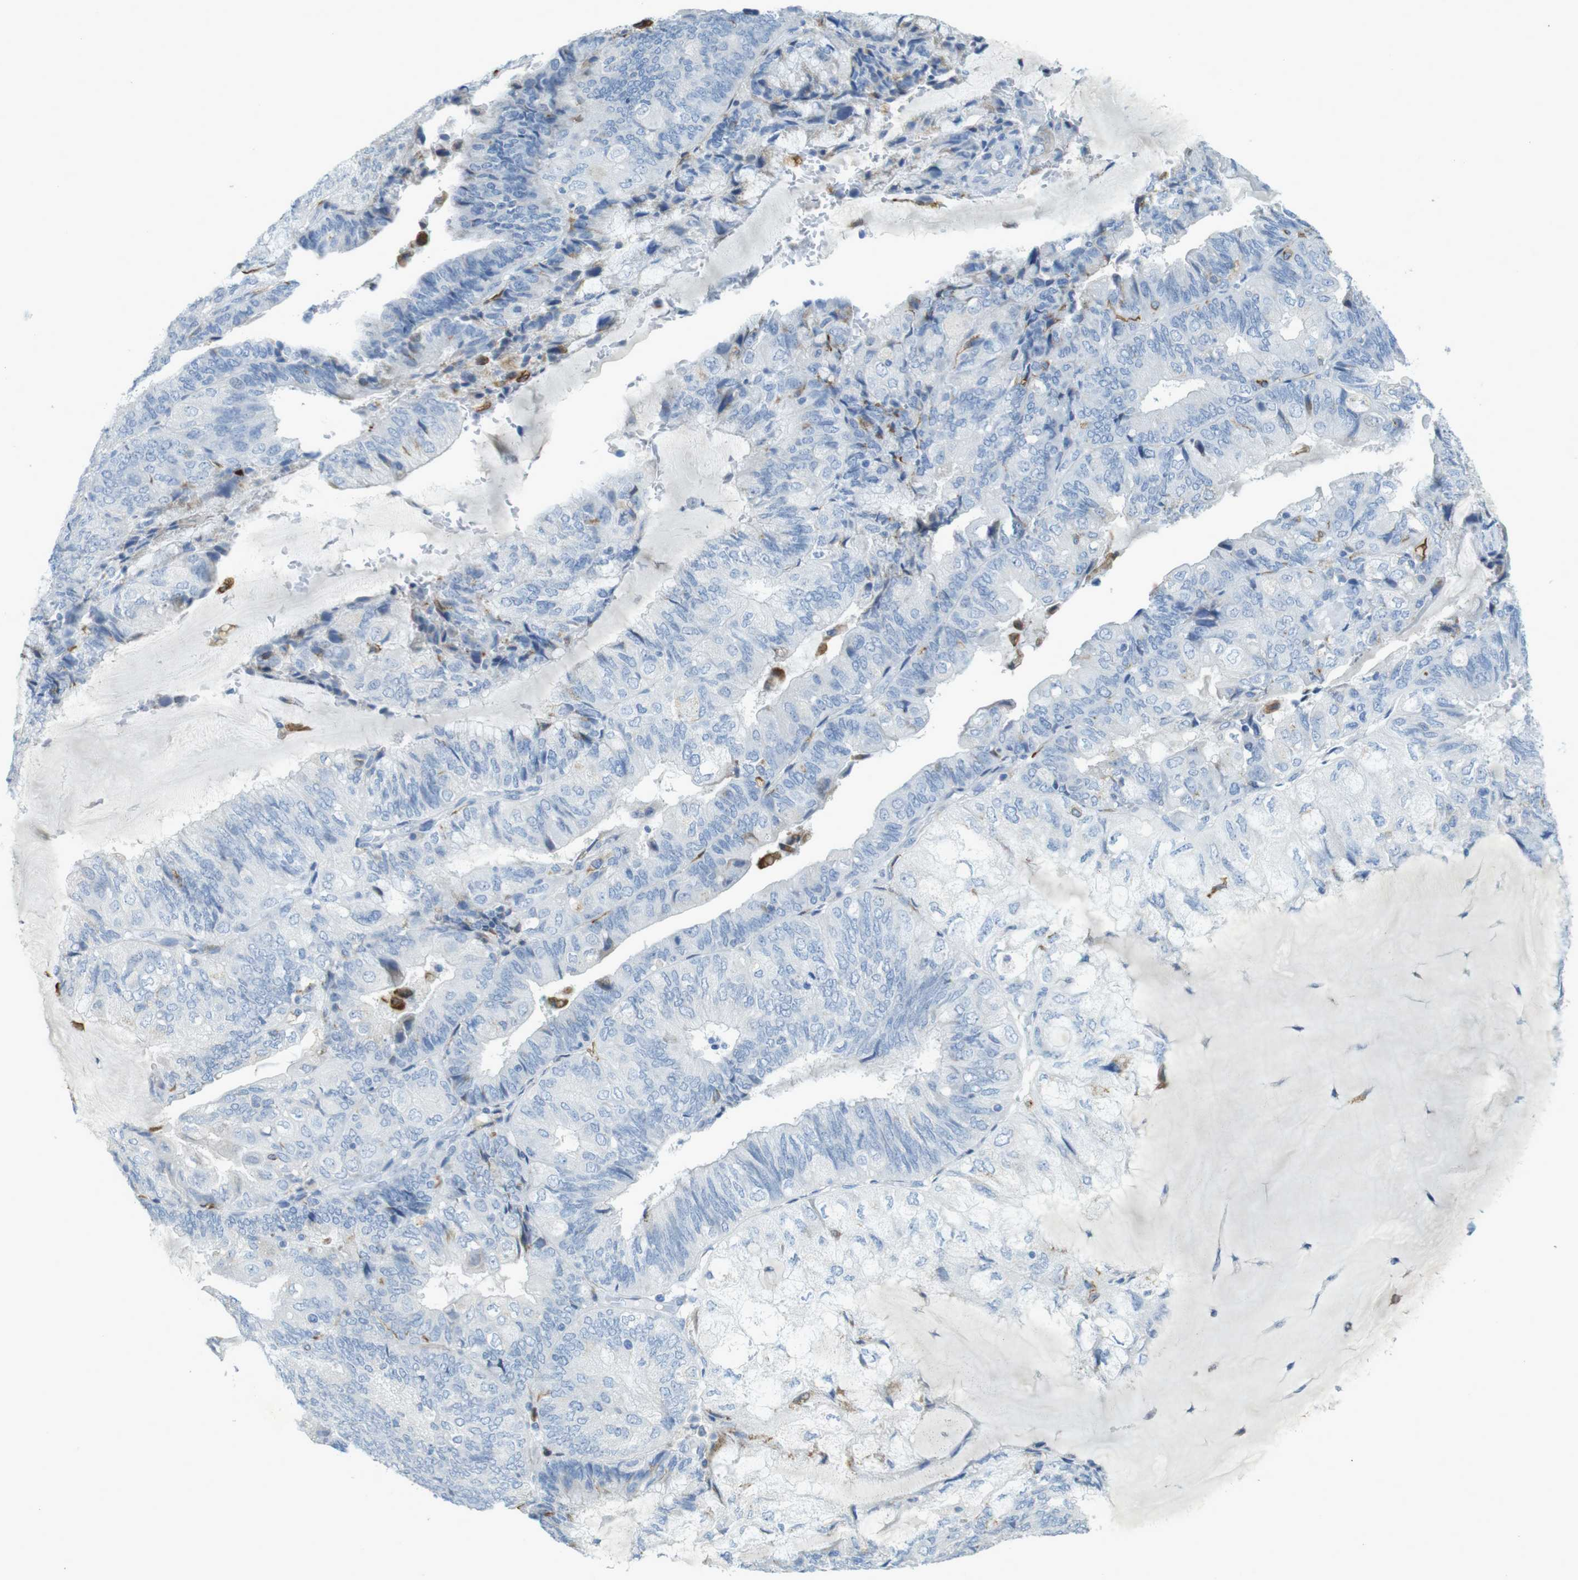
{"staining": {"intensity": "negative", "quantity": "none", "location": "none"}, "tissue": "endometrial cancer", "cell_type": "Tumor cells", "image_type": "cancer", "snomed": [{"axis": "morphology", "description": "Adenocarcinoma, NOS"}, {"axis": "topography", "description": "Endometrium"}], "caption": "Immunohistochemistry photomicrograph of adenocarcinoma (endometrial) stained for a protein (brown), which shows no positivity in tumor cells.", "gene": "CD320", "patient": {"sex": "female", "age": 81}}